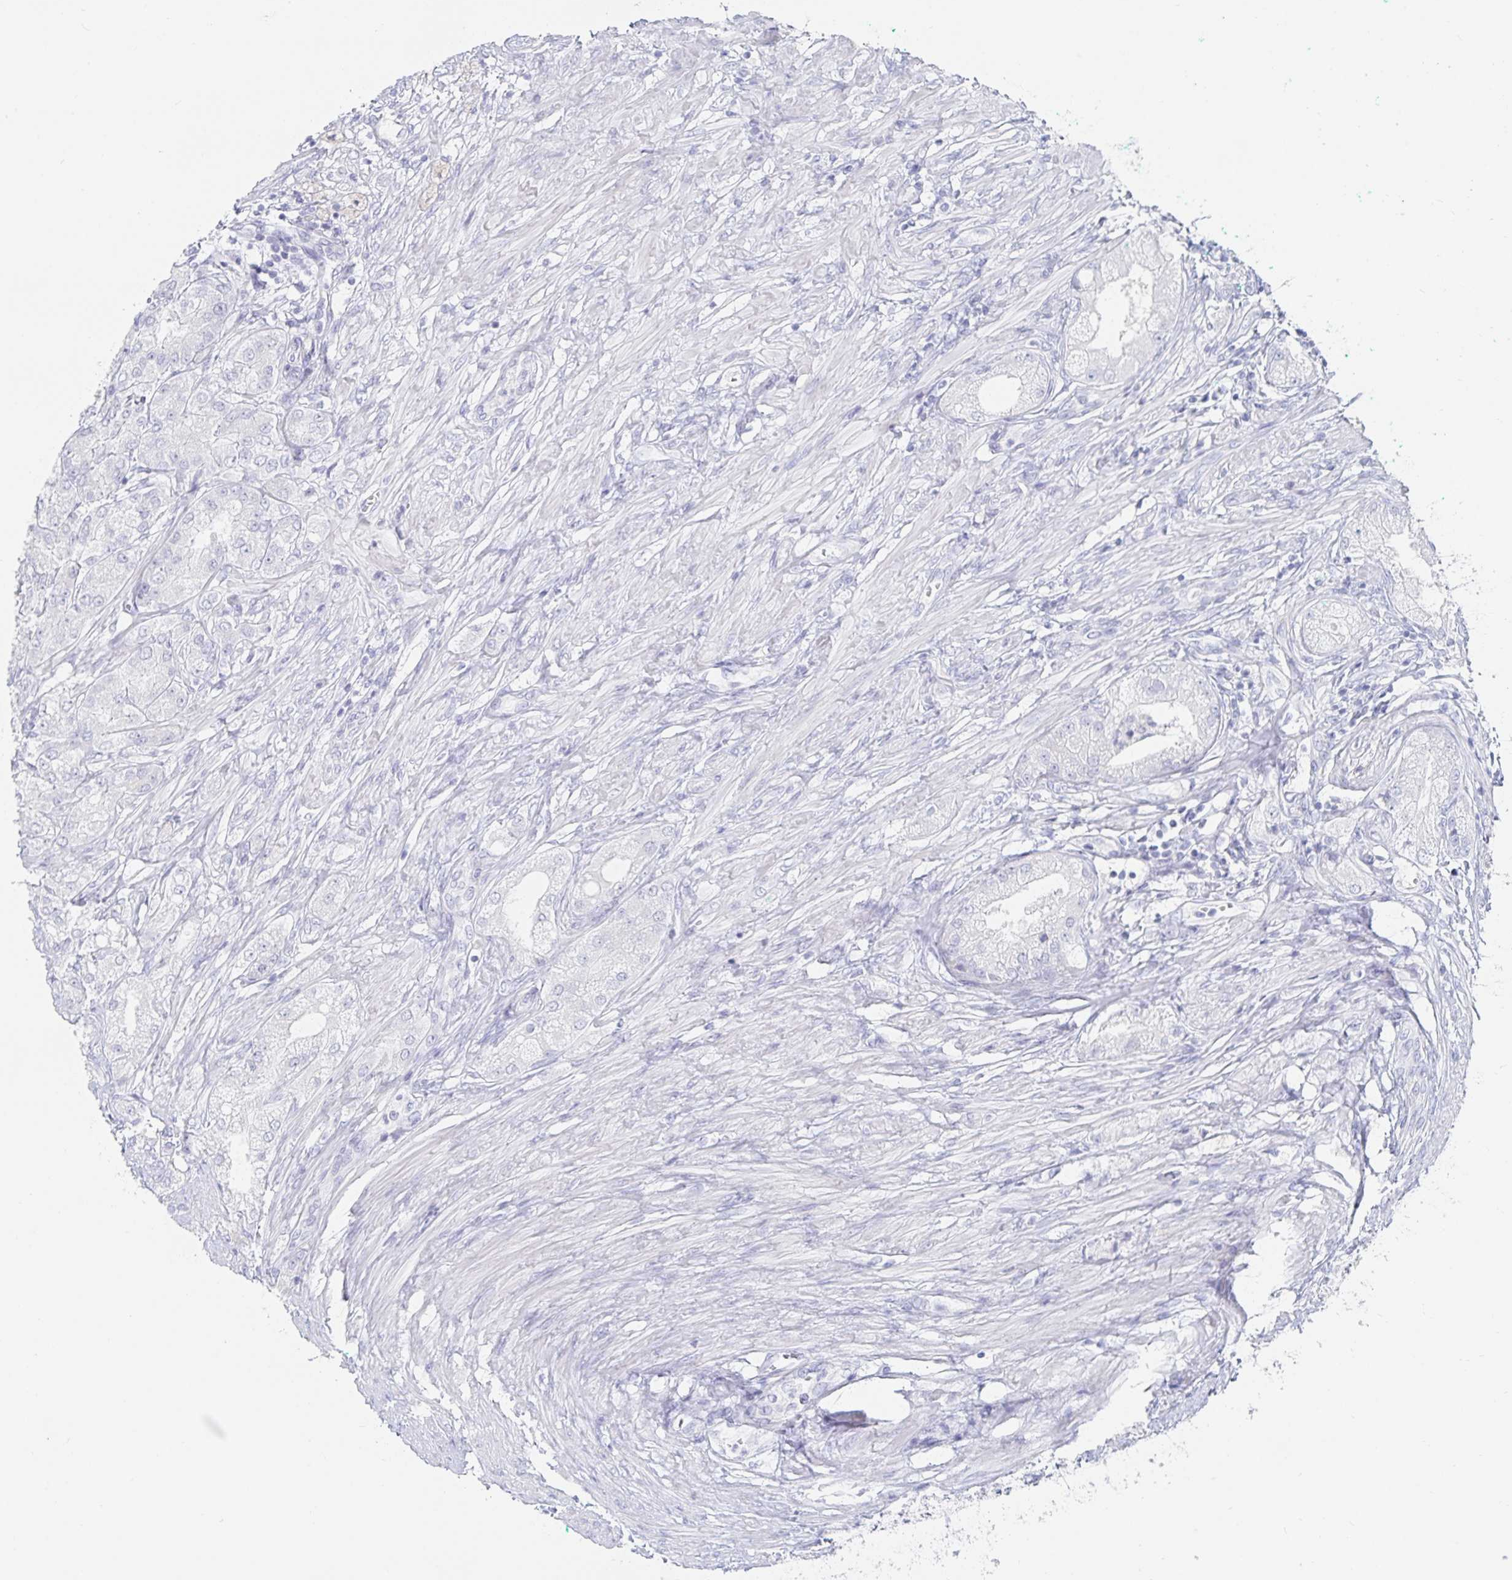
{"staining": {"intensity": "negative", "quantity": "none", "location": "none"}, "tissue": "prostate cancer", "cell_type": "Tumor cells", "image_type": "cancer", "snomed": [{"axis": "morphology", "description": "Adenocarcinoma, High grade"}, {"axis": "topography", "description": "Prostate"}], "caption": "IHC photomicrograph of high-grade adenocarcinoma (prostate) stained for a protein (brown), which demonstrates no expression in tumor cells. The staining was performed using DAB to visualize the protein expression in brown, while the nuclei were stained in blue with hematoxylin (Magnification: 20x).", "gene": "SFTPA1", "patient": {"sex": "male", "age": 61}}